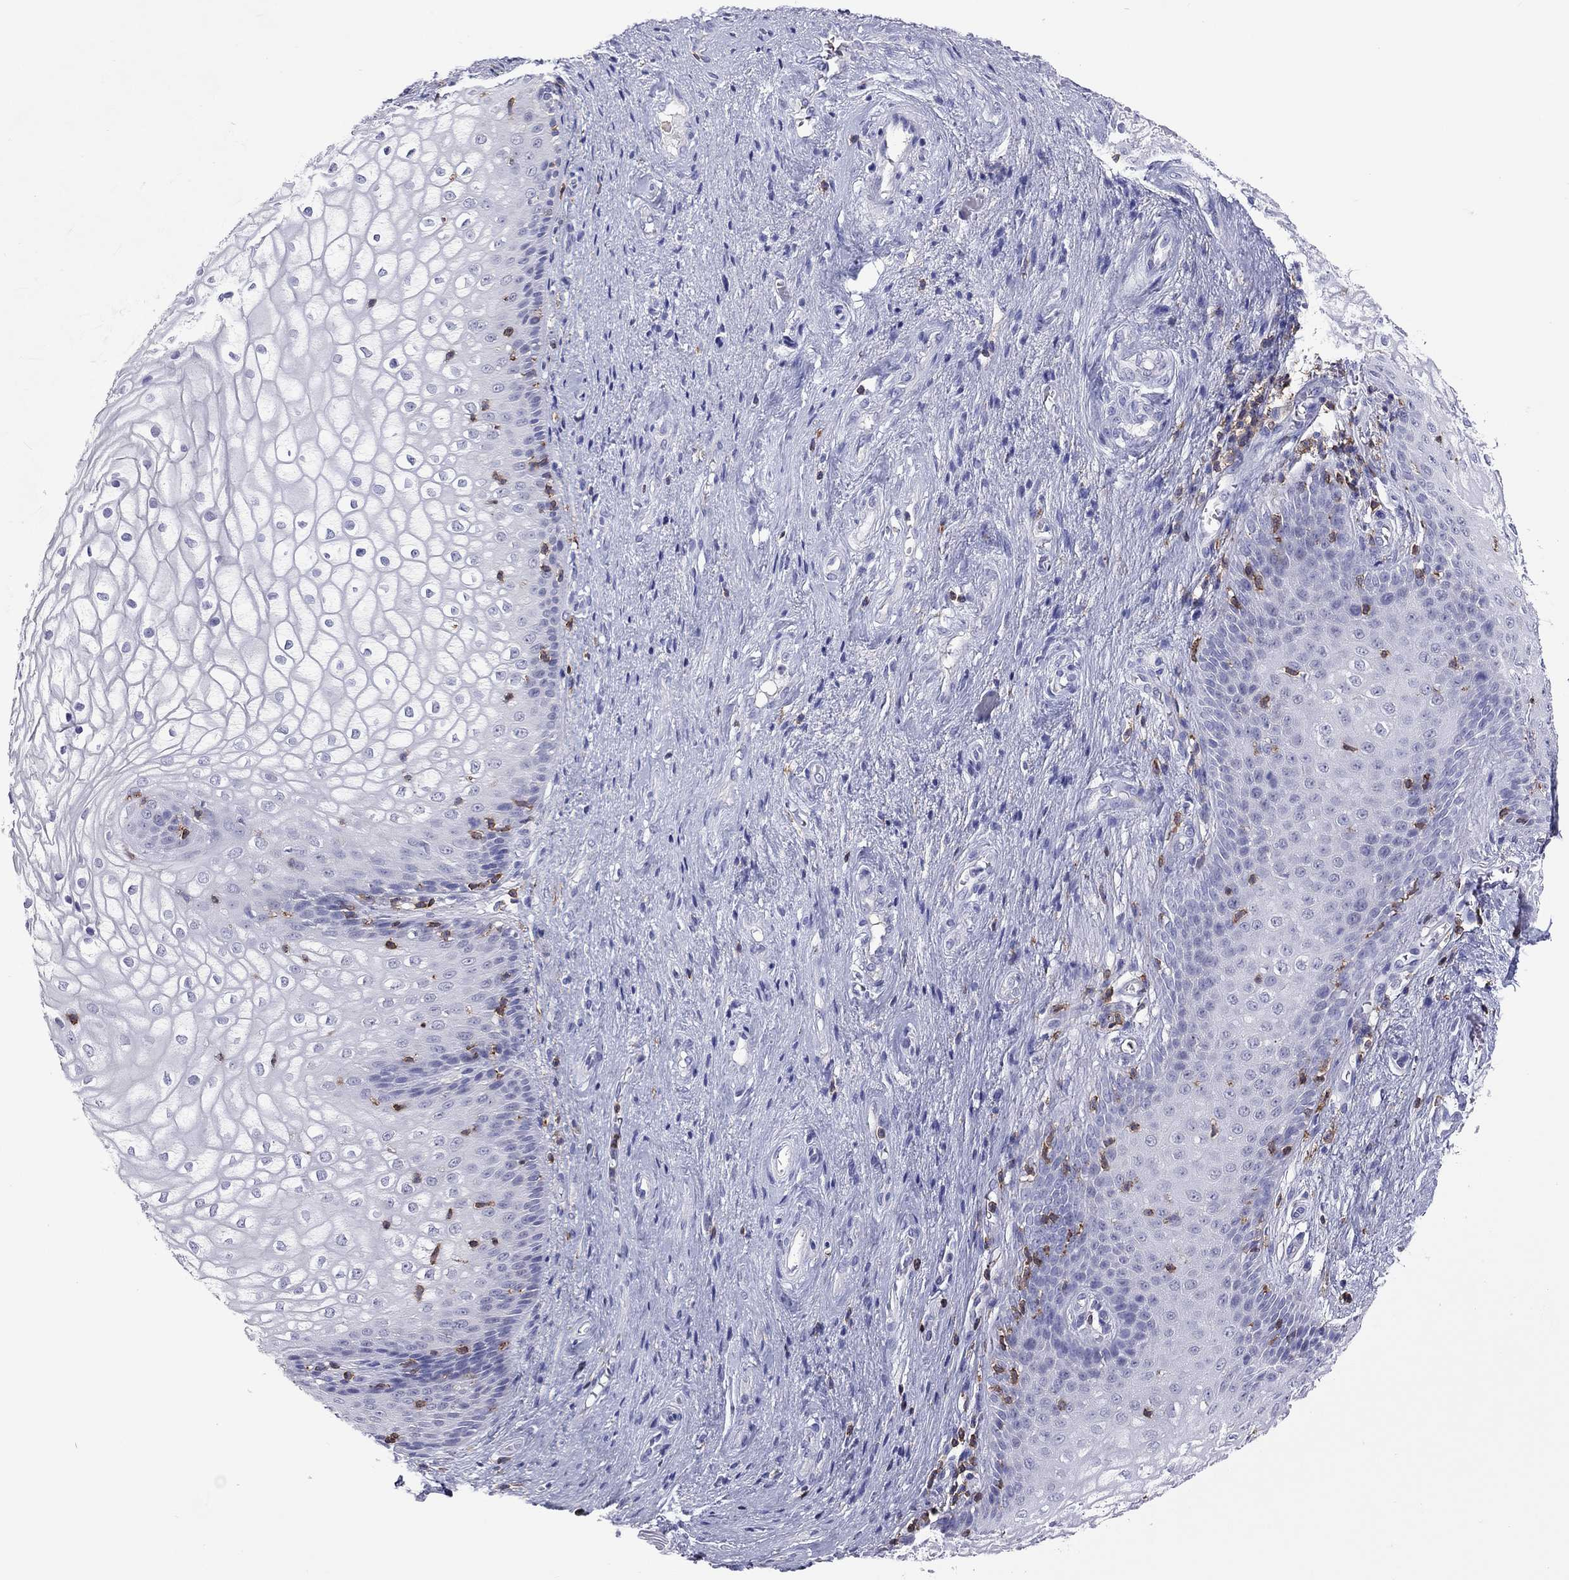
{"staining": {"intensity": "negative", "quantity": "none", "location": "none"}, "tissue": "vagina", "cell_type": "Squamous epithelial cells", "image_type": "normal", "snomed": [{"axis": "morphology", "description": "Normal tissue, NOS"}, {"axis": "topography", "description": "Vagina"}], "caption": "Histopathology image shows no protein expression in squamous epithelial cells of normal vagina. (Stains: DAB immunohistochemistry with hematoxylin counter stain, Microscopy: brightfield microscopy at high magnification).", "gene": "ENSG00000288637", "patient": {"sex": "female", "age": 34}}